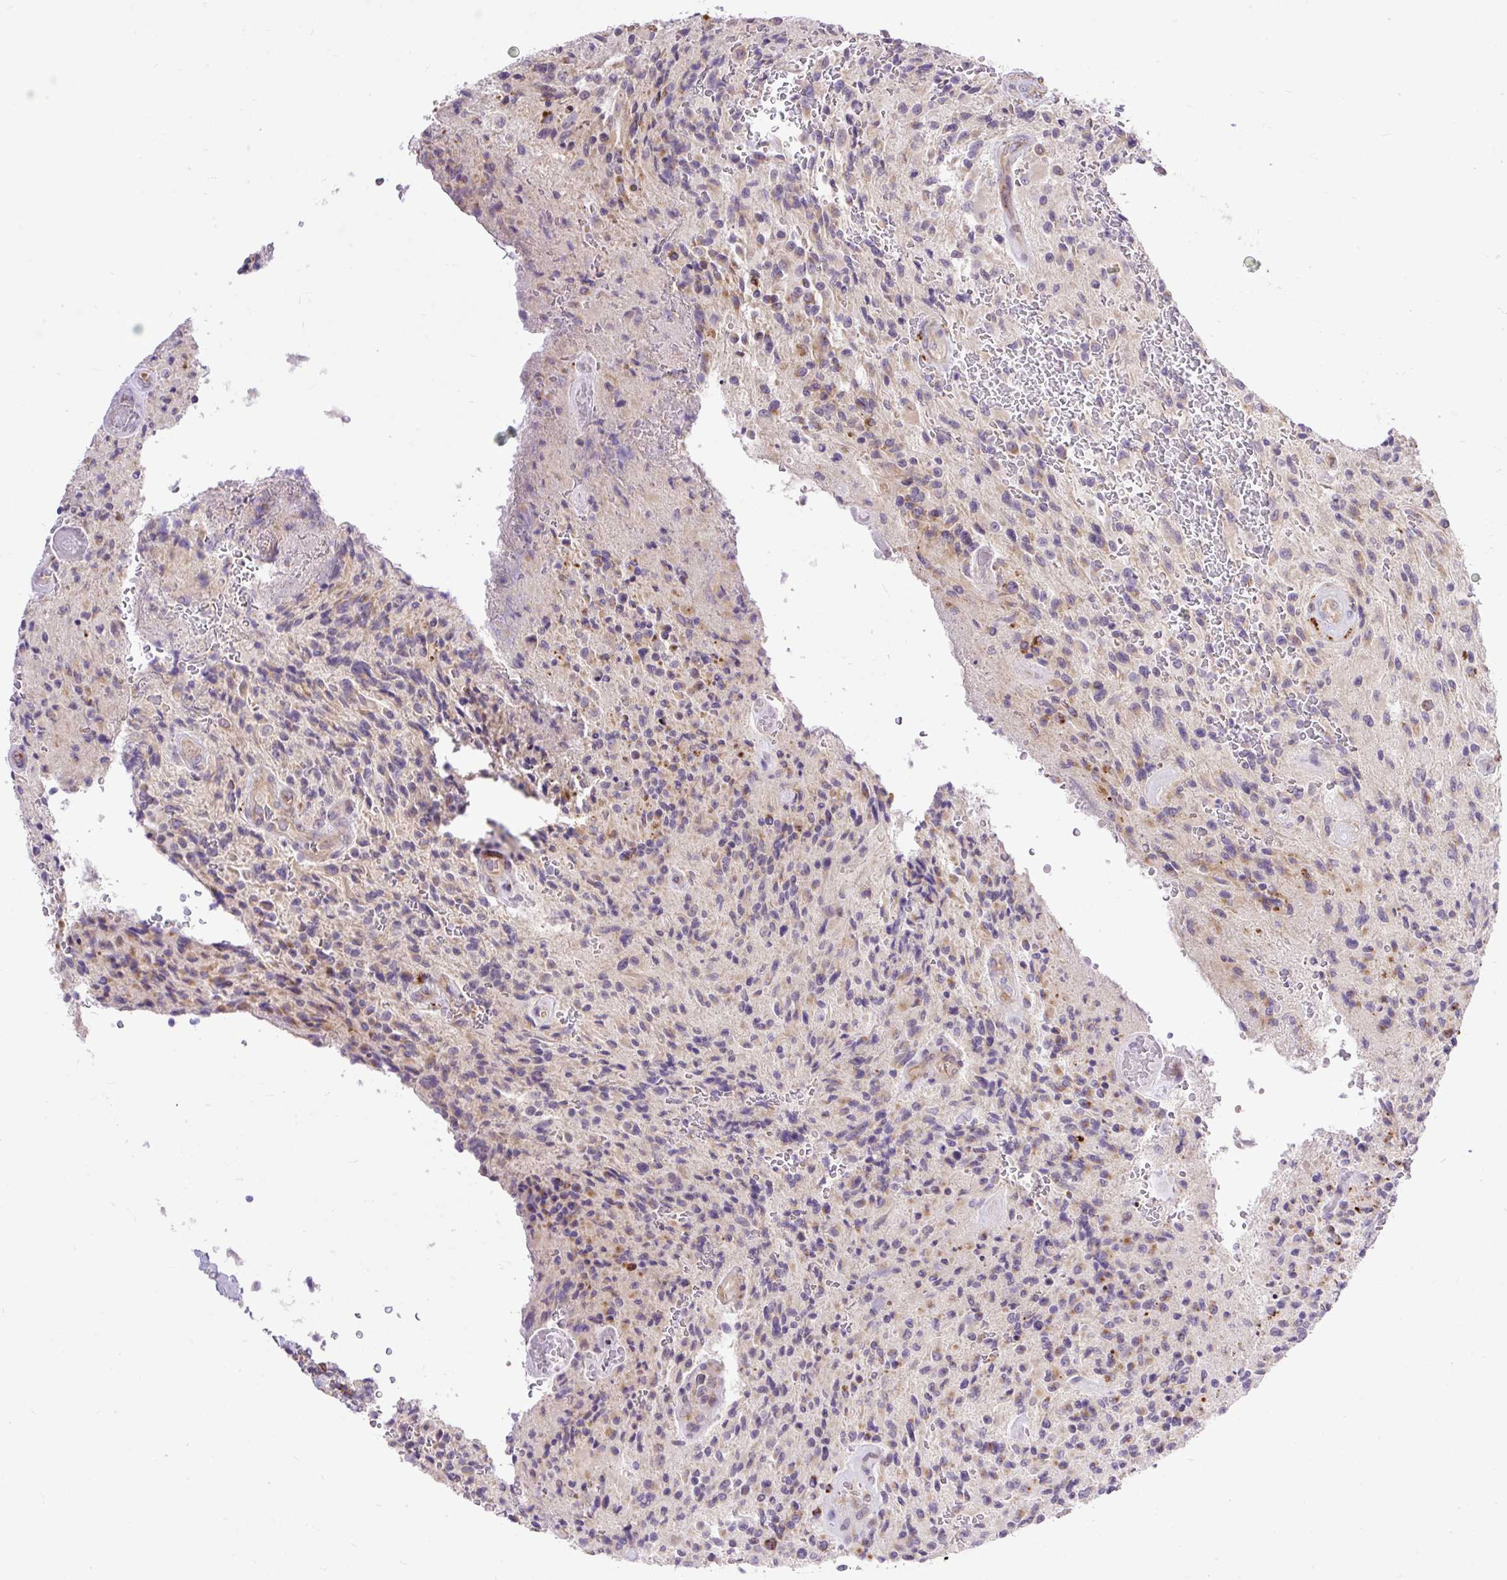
{"staining": {"intensity": "weak", "quantity": "<25%", "location": "cytoplasmic/membranous"}, "tissue": "glioma", "cell_type": "Tumor cells", "image_type": "cancer", "snomed": [{"axis": "morphology", "description": "Normal tissue, NOS"}, {"axis": "morphology", "description": "Glioma, malignant, High grade"}, {"axis": "topography", "description": "Cerebral cortex"}], "caption": "Immunohistochemistry (IHC) photomicrograph of glioma stained for a protein (brown), which exhibits no staining in tumor cells.", "gene": "HEXB", "patient": {"sex": "male", "age": 56}}